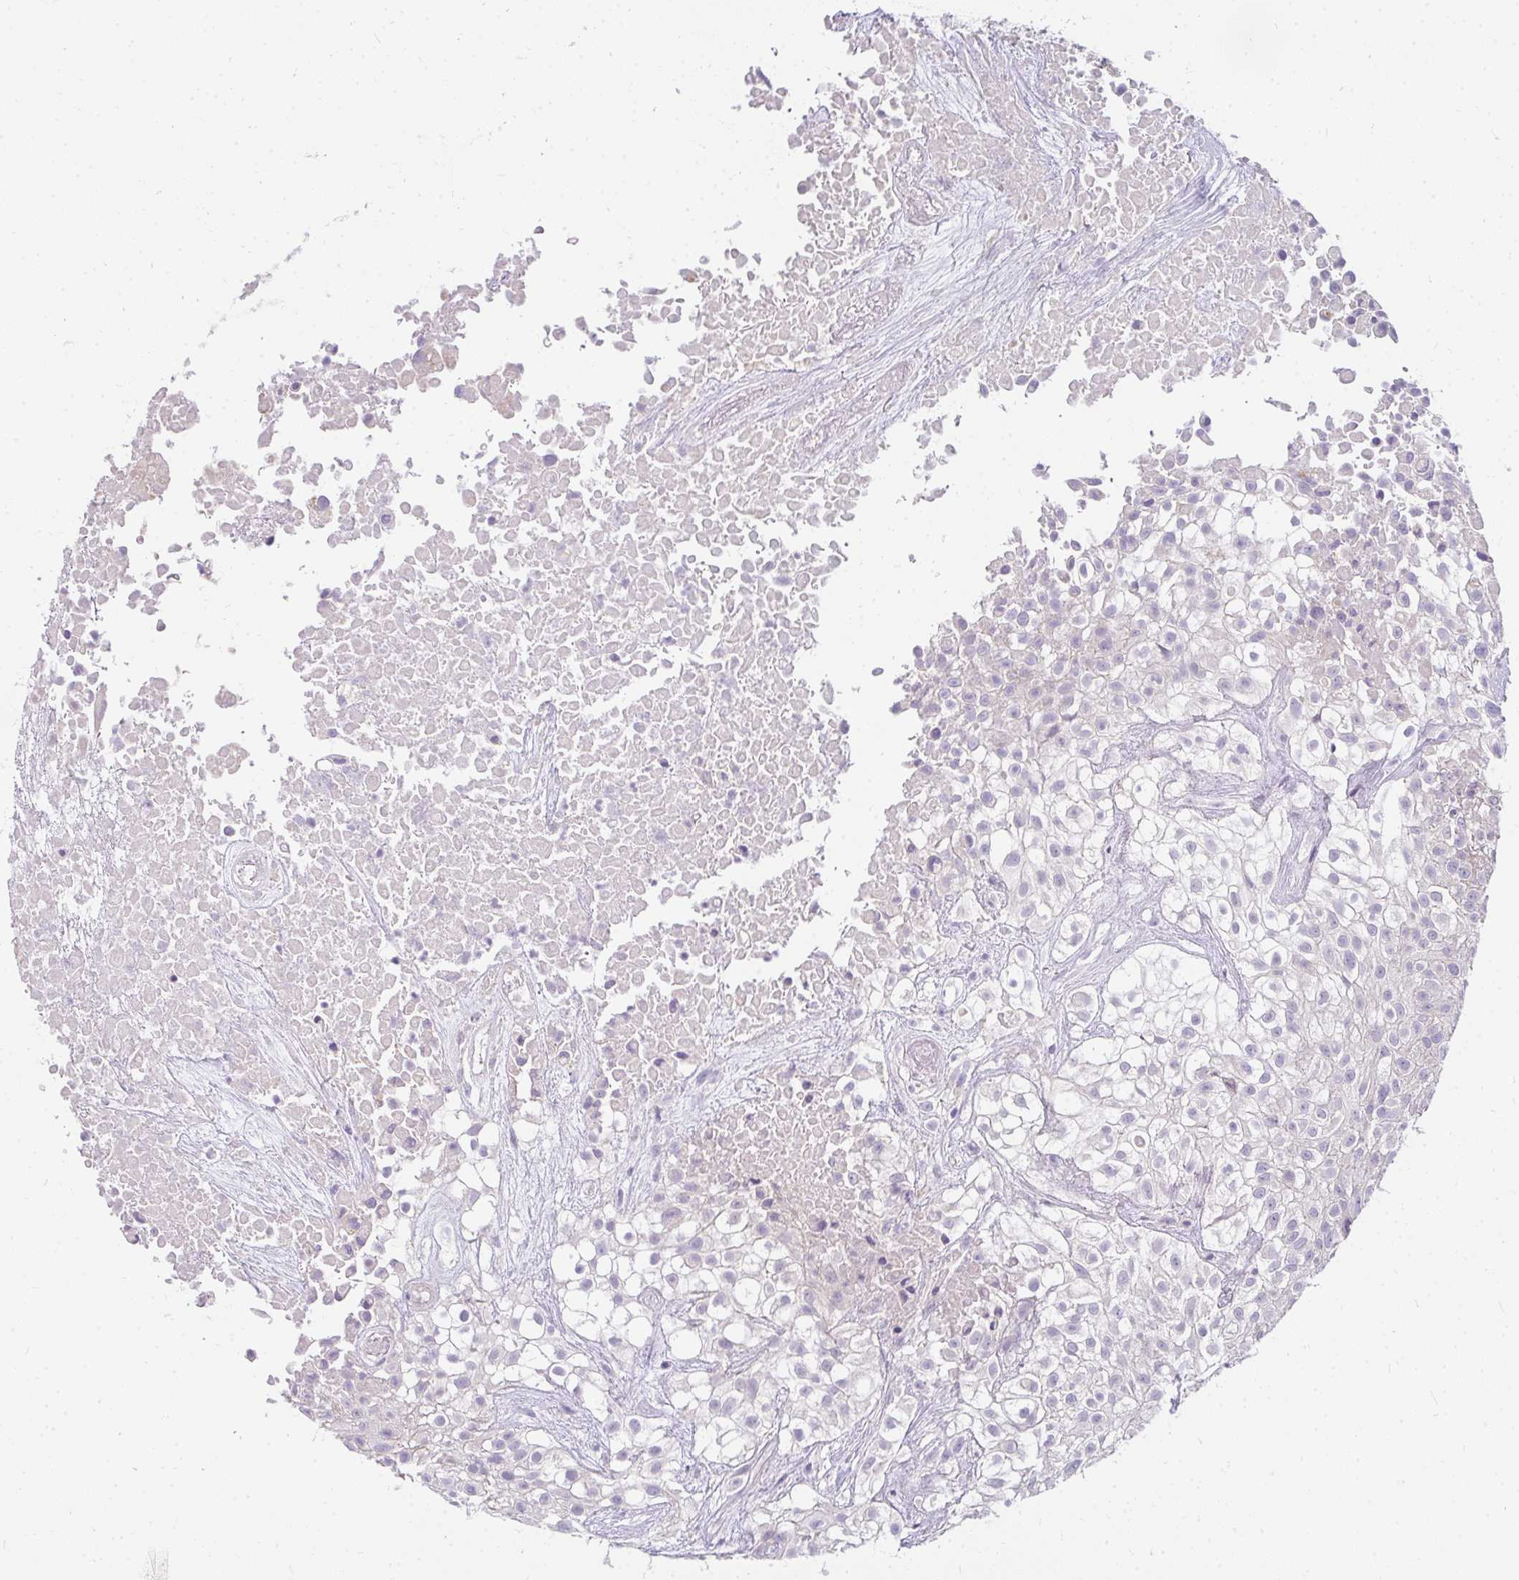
{"staining": {"intensity": "negative", "quantity": "none", "location": "none"}, "tissue": "urothelial cancer", "cell_type": "Tumor cells", "image_type": "cancer", "snomed": [{"axis": "morphology", "description": "Urothelial carcinoma, High grade"}, {"axis": "topography", "description": "Urinary bladder"}], "caption": "There is no significant expression in tumor cells of urothelial cancer.", "gene": "PPP1R3G", "patient": {"sex": "male", "age": 56}}